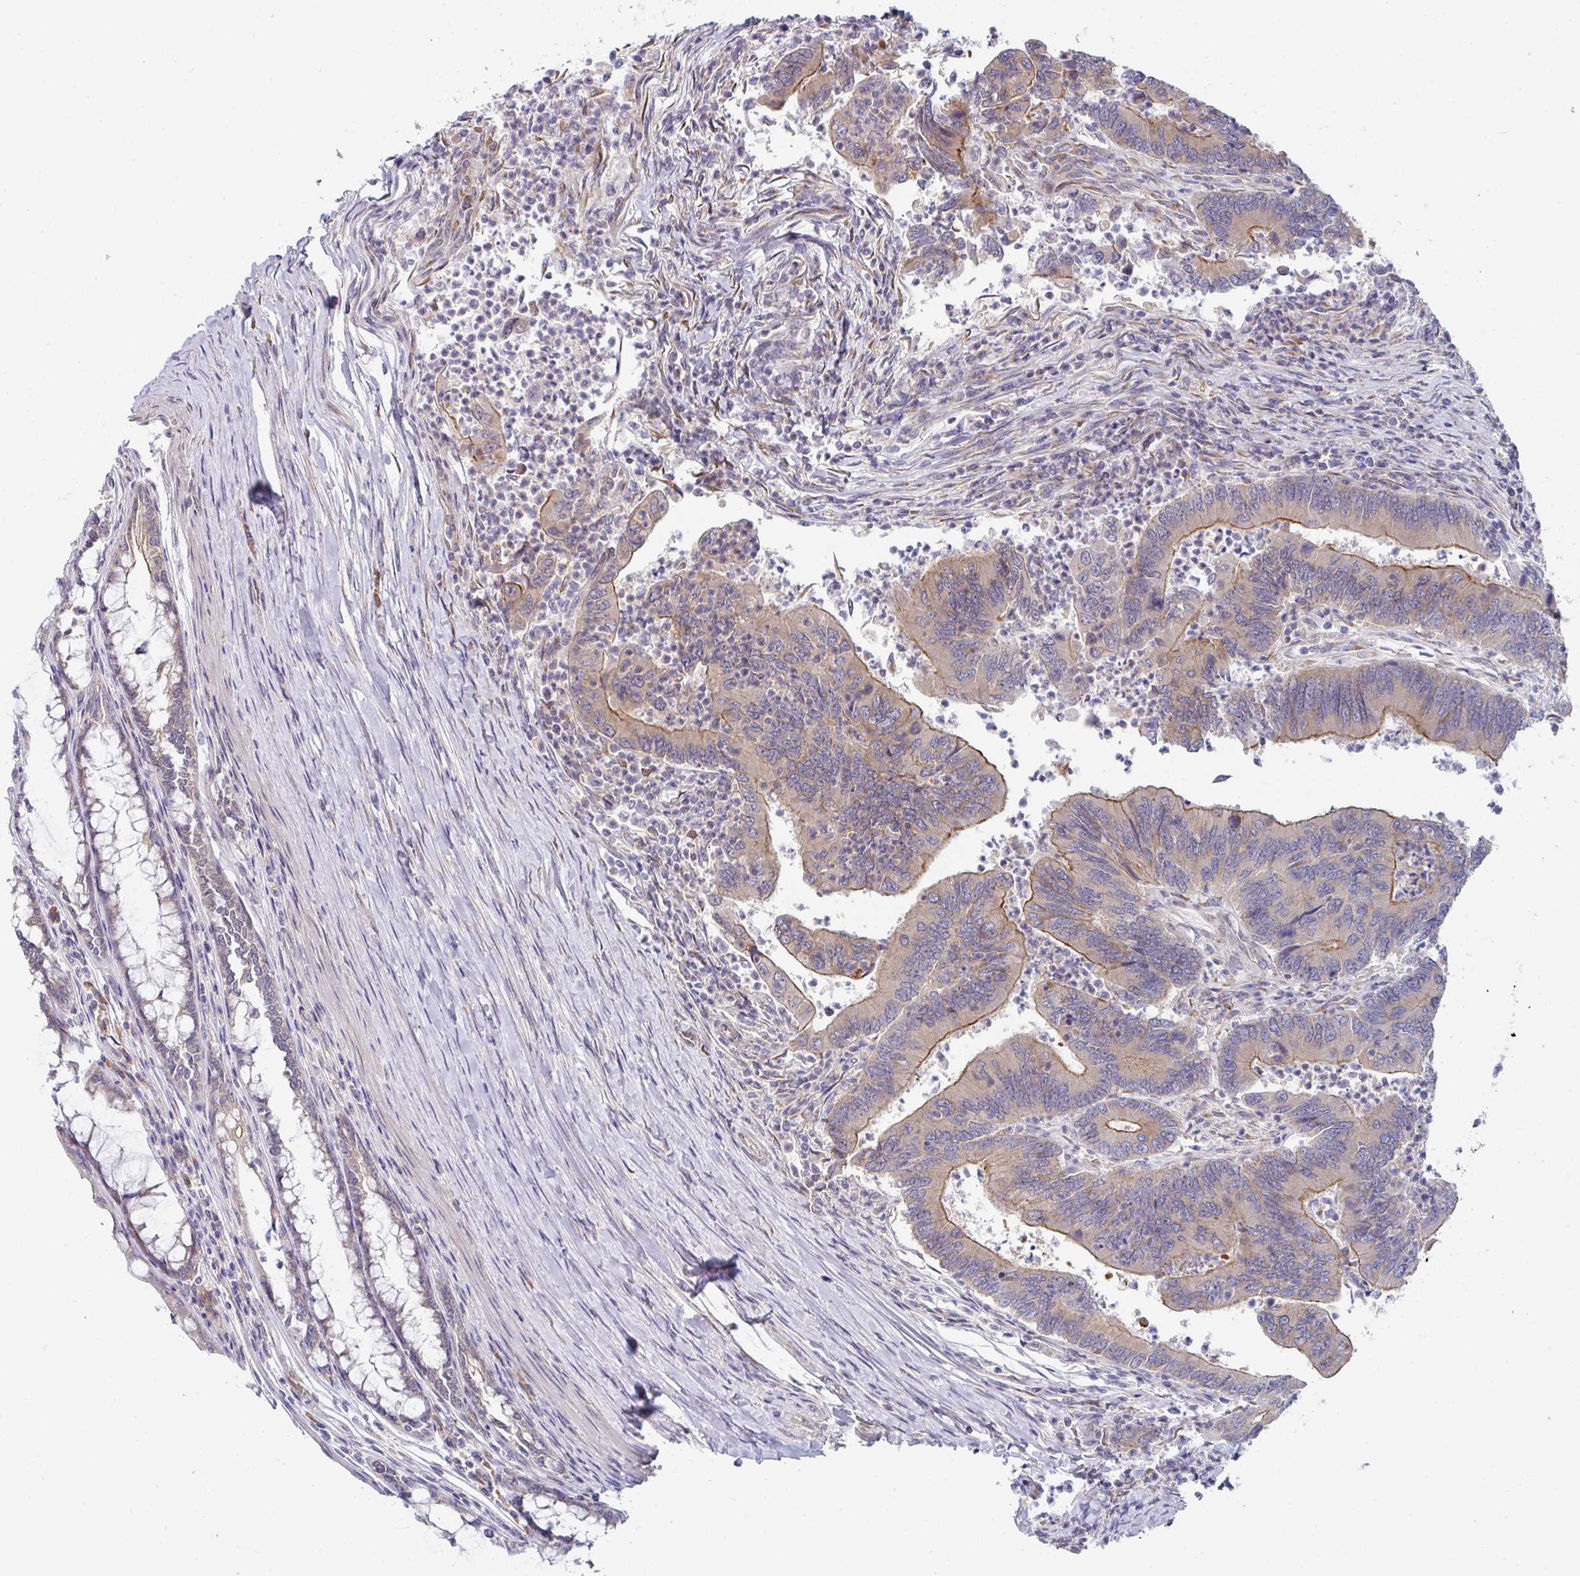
{"staining": {"intensity": "moderate", "quantity": "25%-75%", "location": "cytoplasmic/membranous"}, "tissue": "colorectal cancer", "cell_type": "Tumor cells", "image_type": "cancer", "snomed": [{"axis": "morphology", "description": "Adenocarcinoma, NOS"}, {"axis": "topography", "description": "Colon"}], "caption": "About 25%-75% of tumor cells in colorectal adenocarcinoma reveal moderate cytoplasmic/membranous protein staining as visualized by brown immunohistochemical staining.", "gene": "TMED5", "patient": {"sex": "female", "age": 67}}